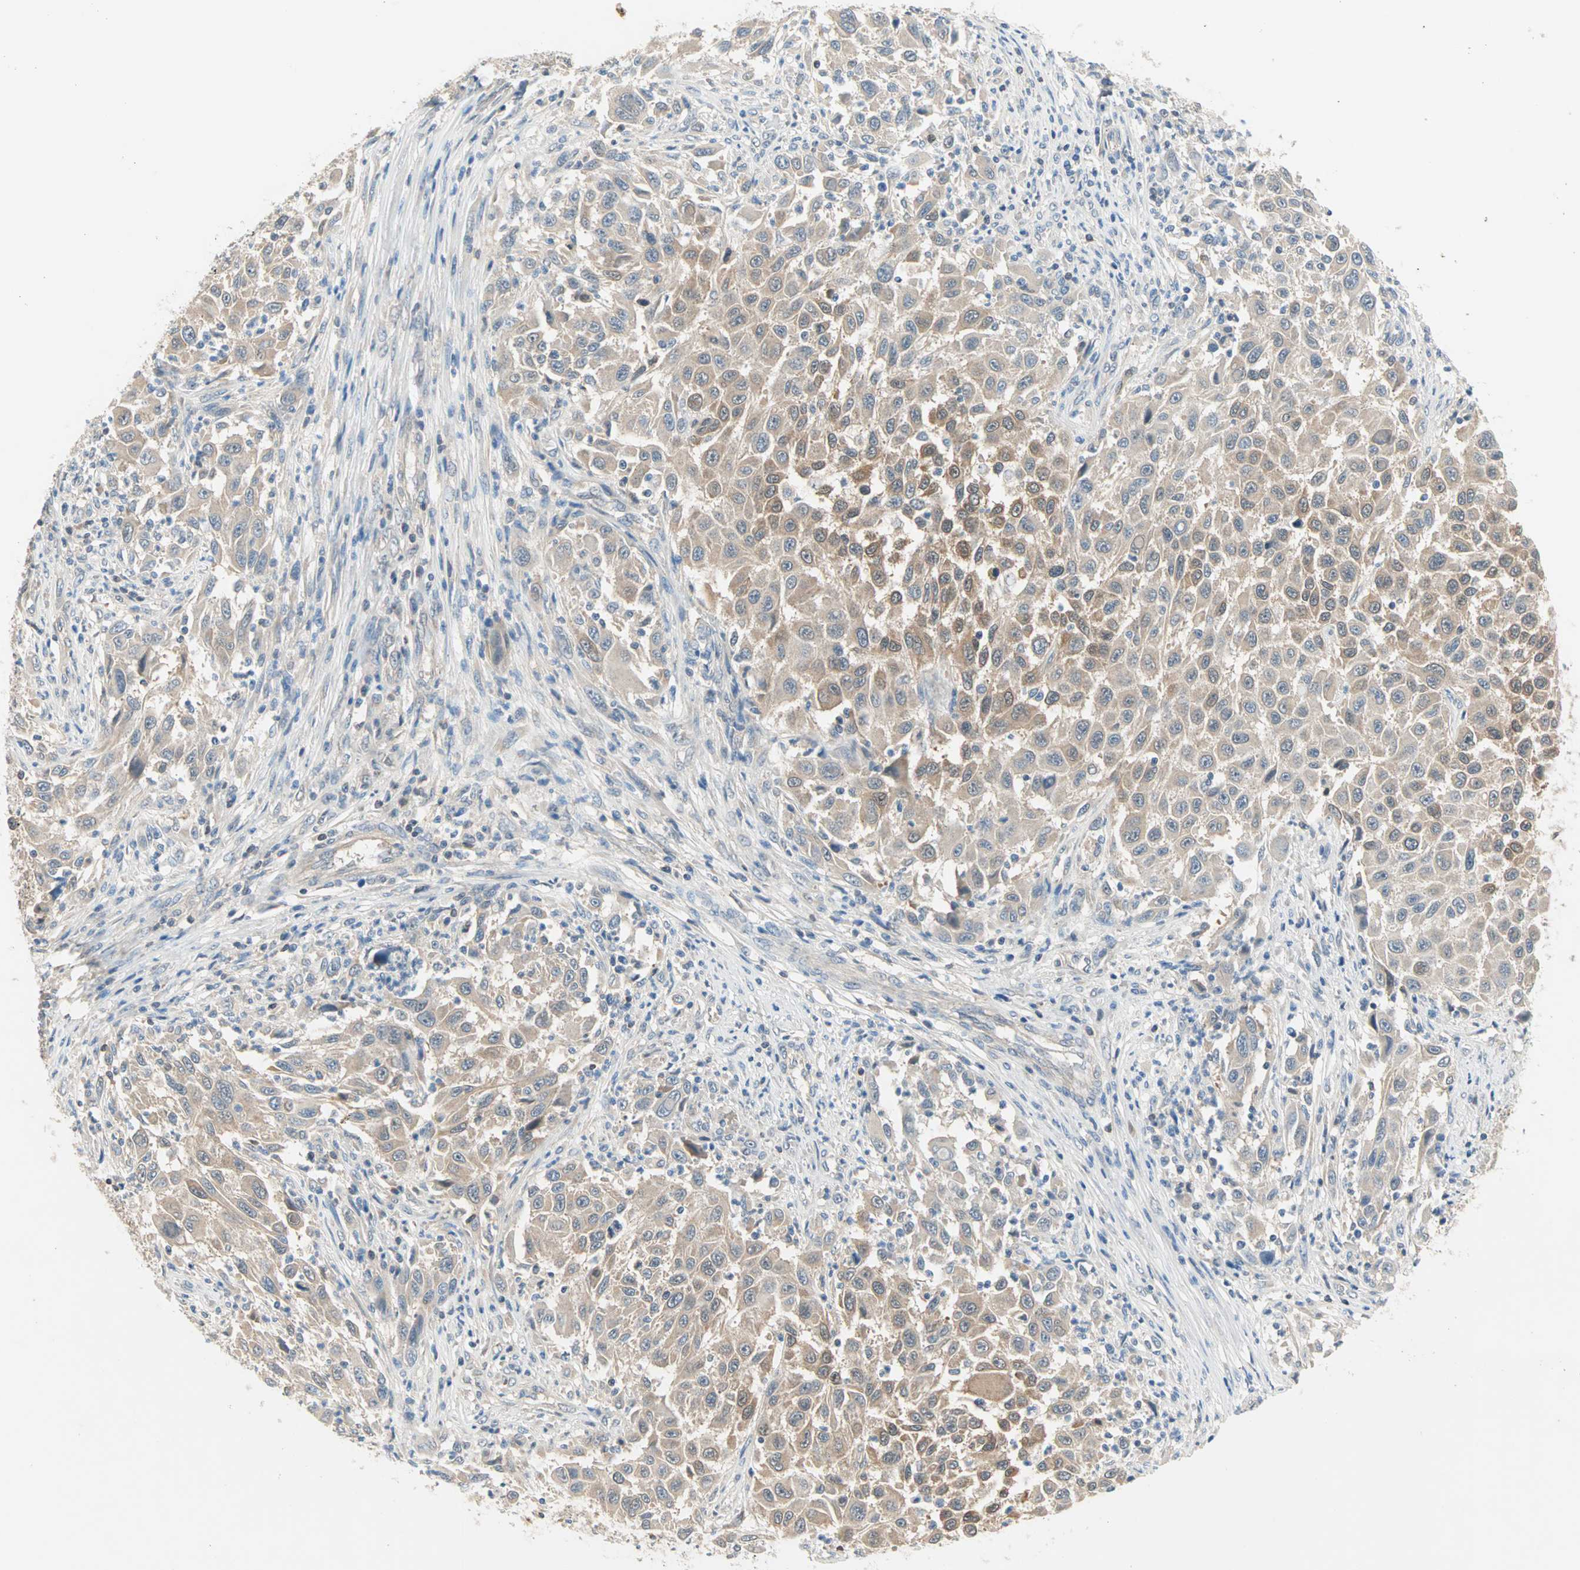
{"staining": {"intensity": "weak", "quantity": ">75%", "location": "cytoplasmic/membranous"}, "tissue": "melanoma", "cell_type": "Tumor cells", "image_type": "cancer", "snomed": [{"axis": "morphology", "description": "Malignant melanoma, Metastatic site"}, {"axis": "topography", "description": "Lymph node"}], "caption": "A brown stain labels weak cytoplasmic/membranous staining of a protein in human malignant melanoma (metastatic site) tumor cells.", "gene": "MPI", "patient": {"sex": "male", "age": 61}}